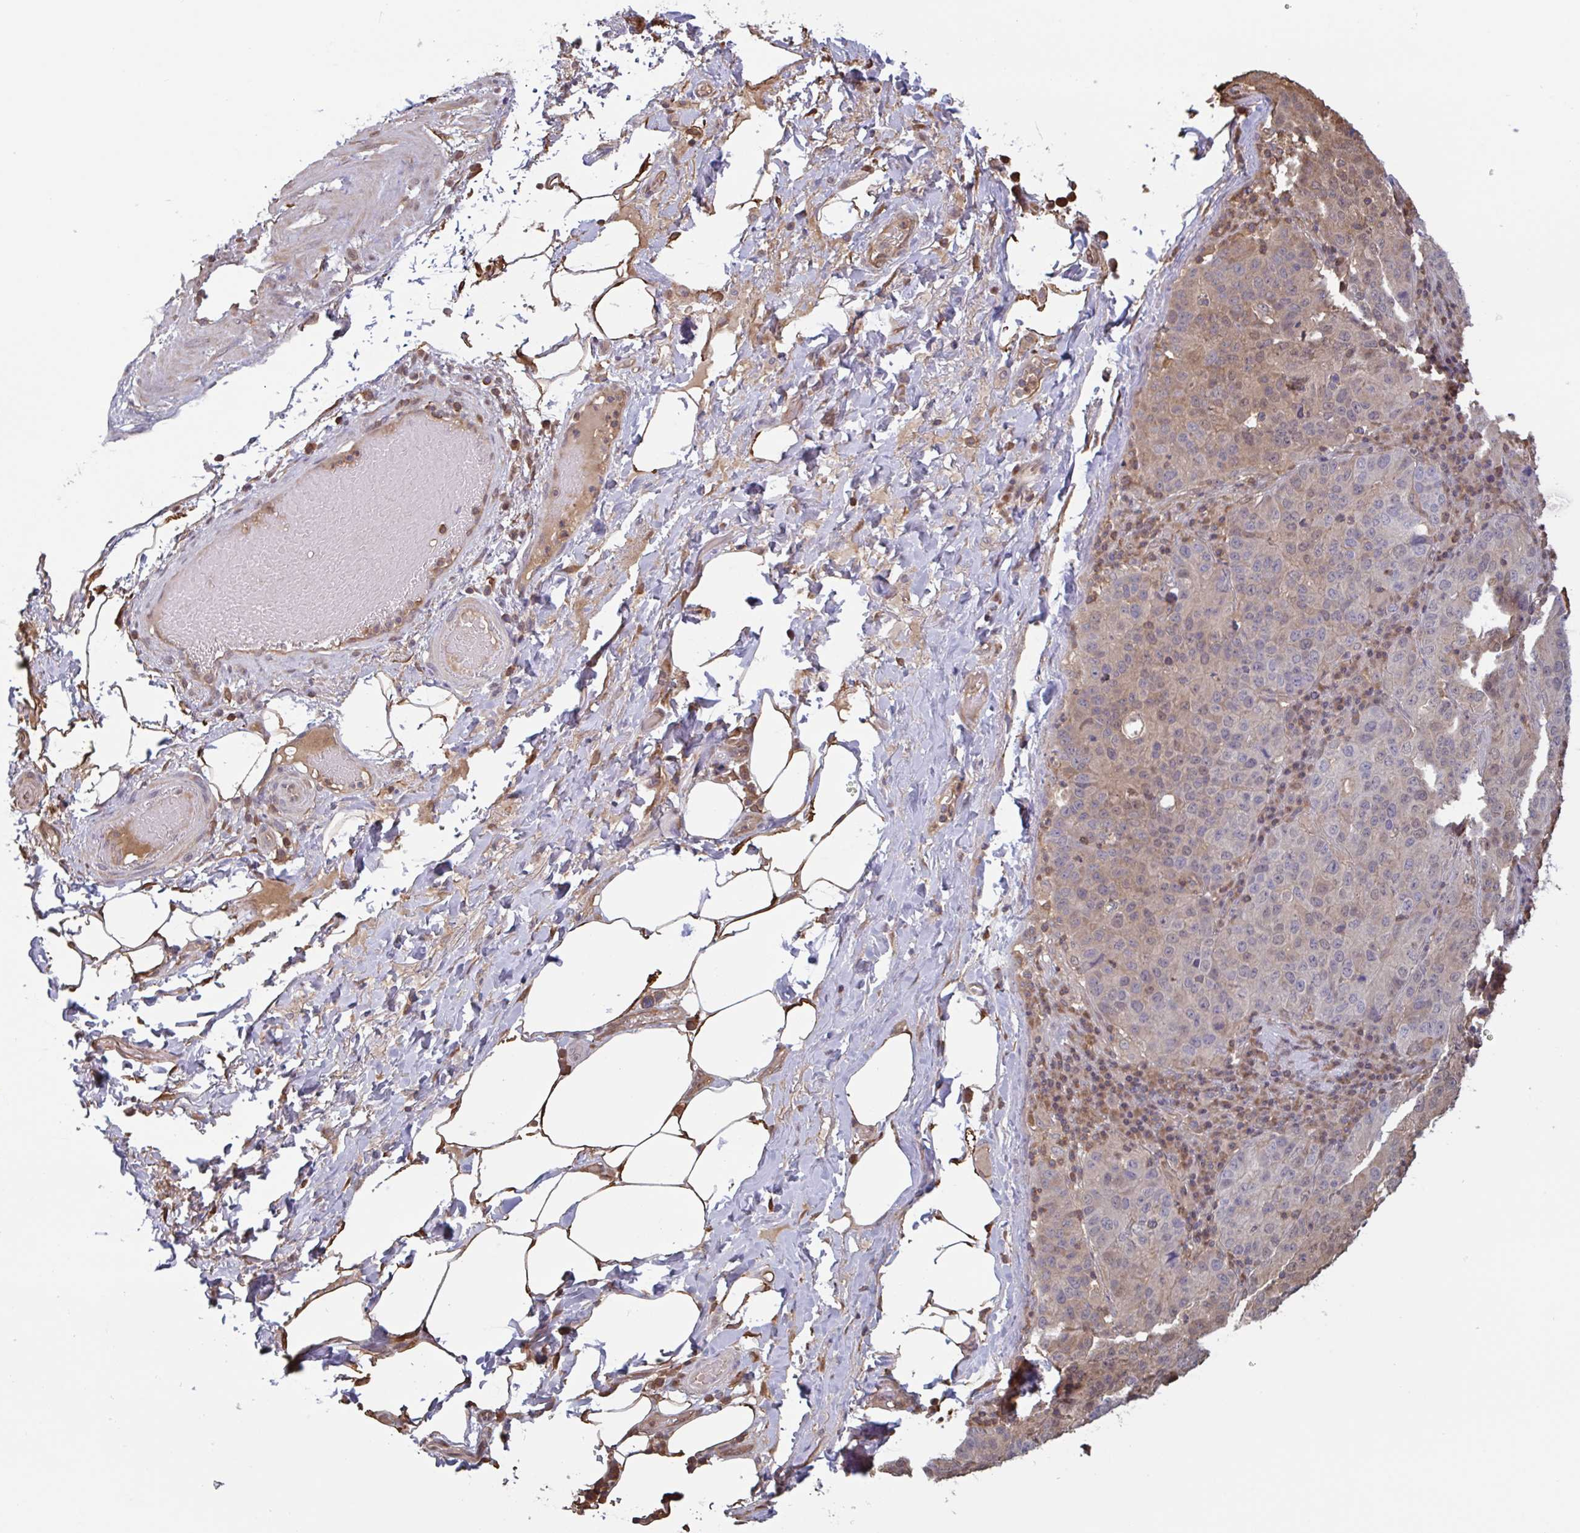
{"staining": {"intensity": "negative", "quantity": "none", "location": "none"}, "tissue": "stomach cancer", "cell_type": "Tumor cells", "image_type": "cancer", "snomed": [{"axis": "morphology", "description": "Adenocarcinoma, NOS"}, {"axis": "topography", "description": "Stomach"}], "caption": "An IHC image of stomach cancer is shown. There is no staining in tumor cells of stomach cancer. Brightfield microscopy of immunohistochemistry (IHC) stained with DAB (brown) and hematoxylin (blue), captured at high magnification.", "gene": "OTOP2", "patient": {"sex": "male", "age": 71}}